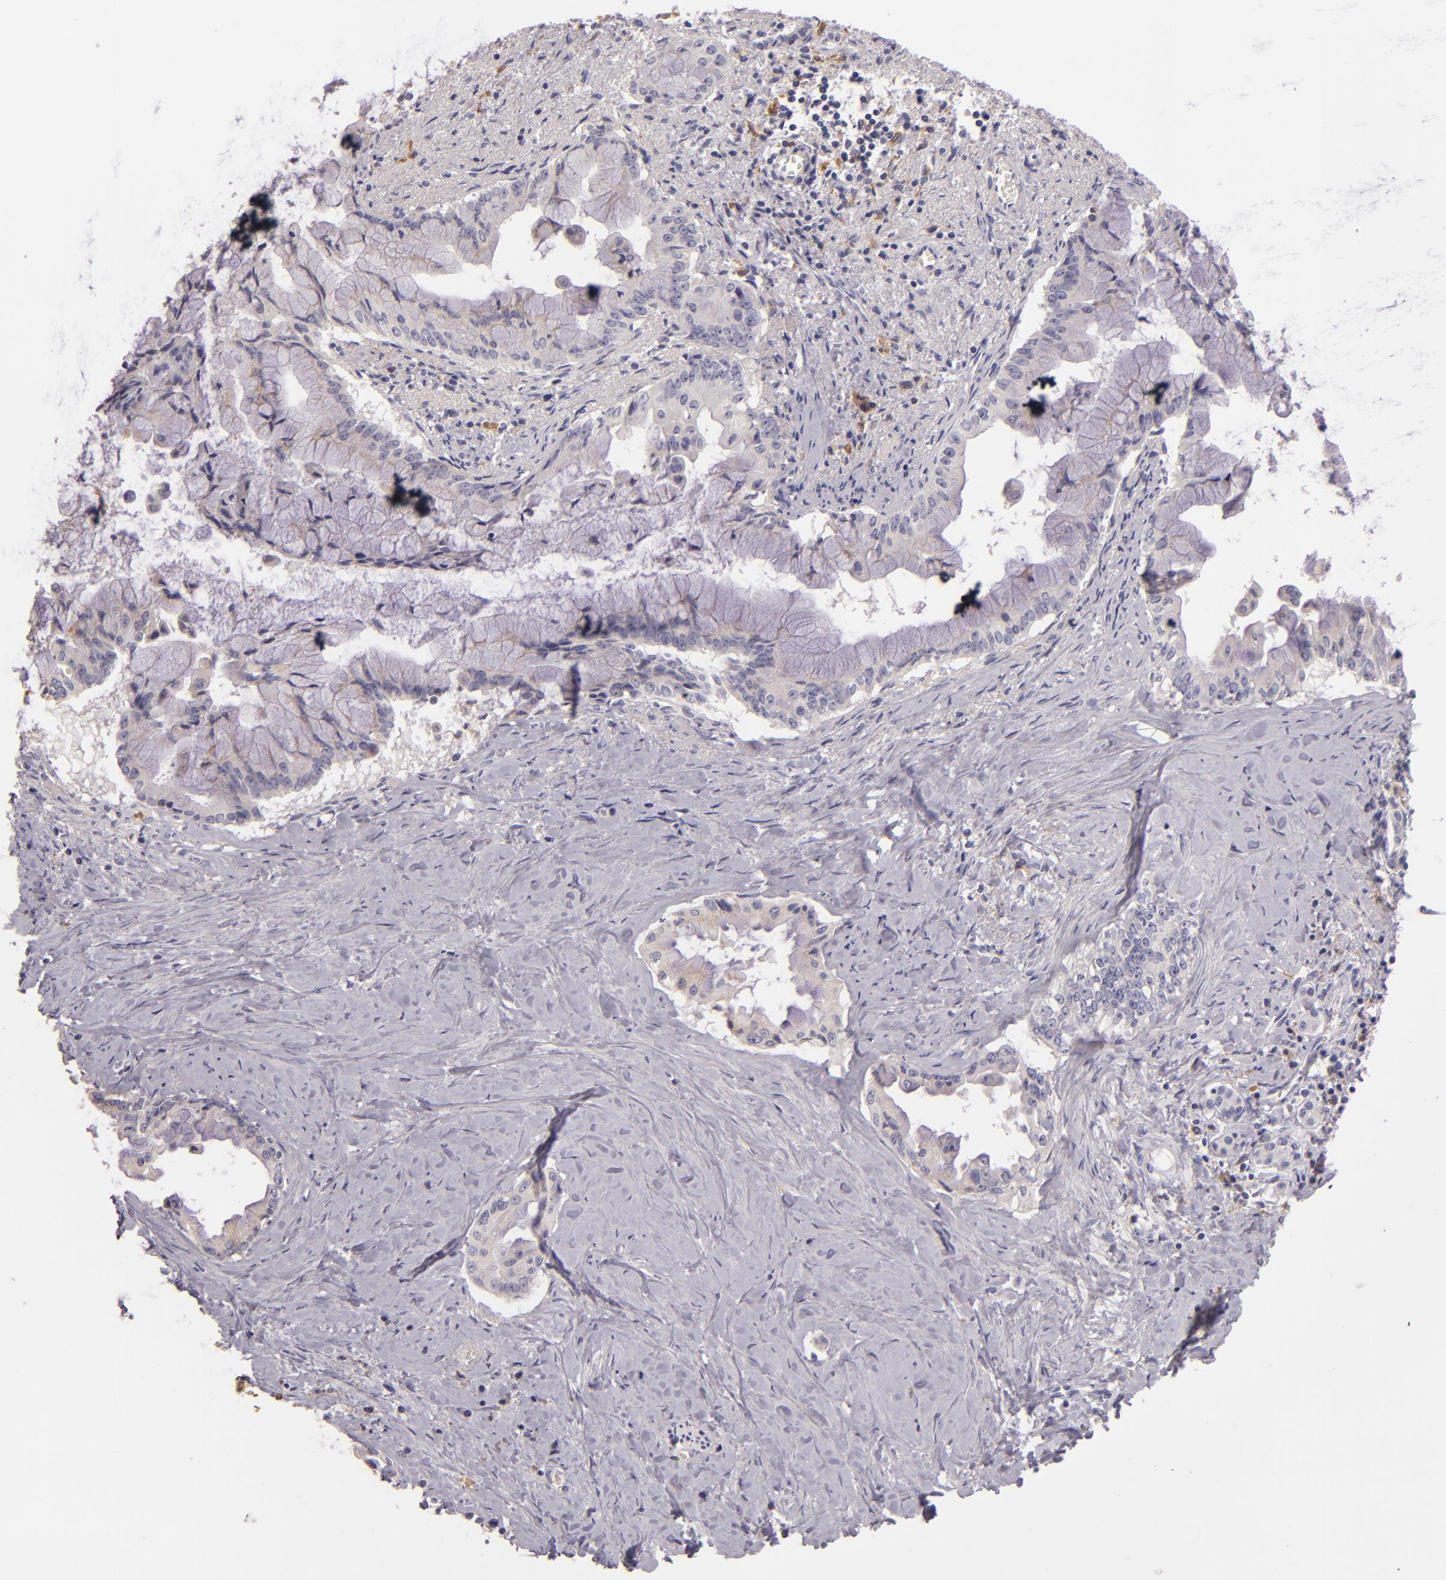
{"staining": {"intensity": "weak", "quantity": "25%-75%", "location": "cytoplasmic/membranous"}, "tissue": "pancreatic cancer", "cell_type": "Tumor cells", "image_type": "cancer", "snomed": [{"axis": "morphology", "description": "Adenocarcinoma, NOS"}, {"axis": "topography", "description": "Pancreas"}], "caption": "Brown immunohistochemical staining in human pancreatic adenocarcinoma reveals weak cytoplasmic/membranous expression in approximately 25%-75% of tumor cells.", "gene": "TLR8", "patient": {"sex": "male", "age": 59}}